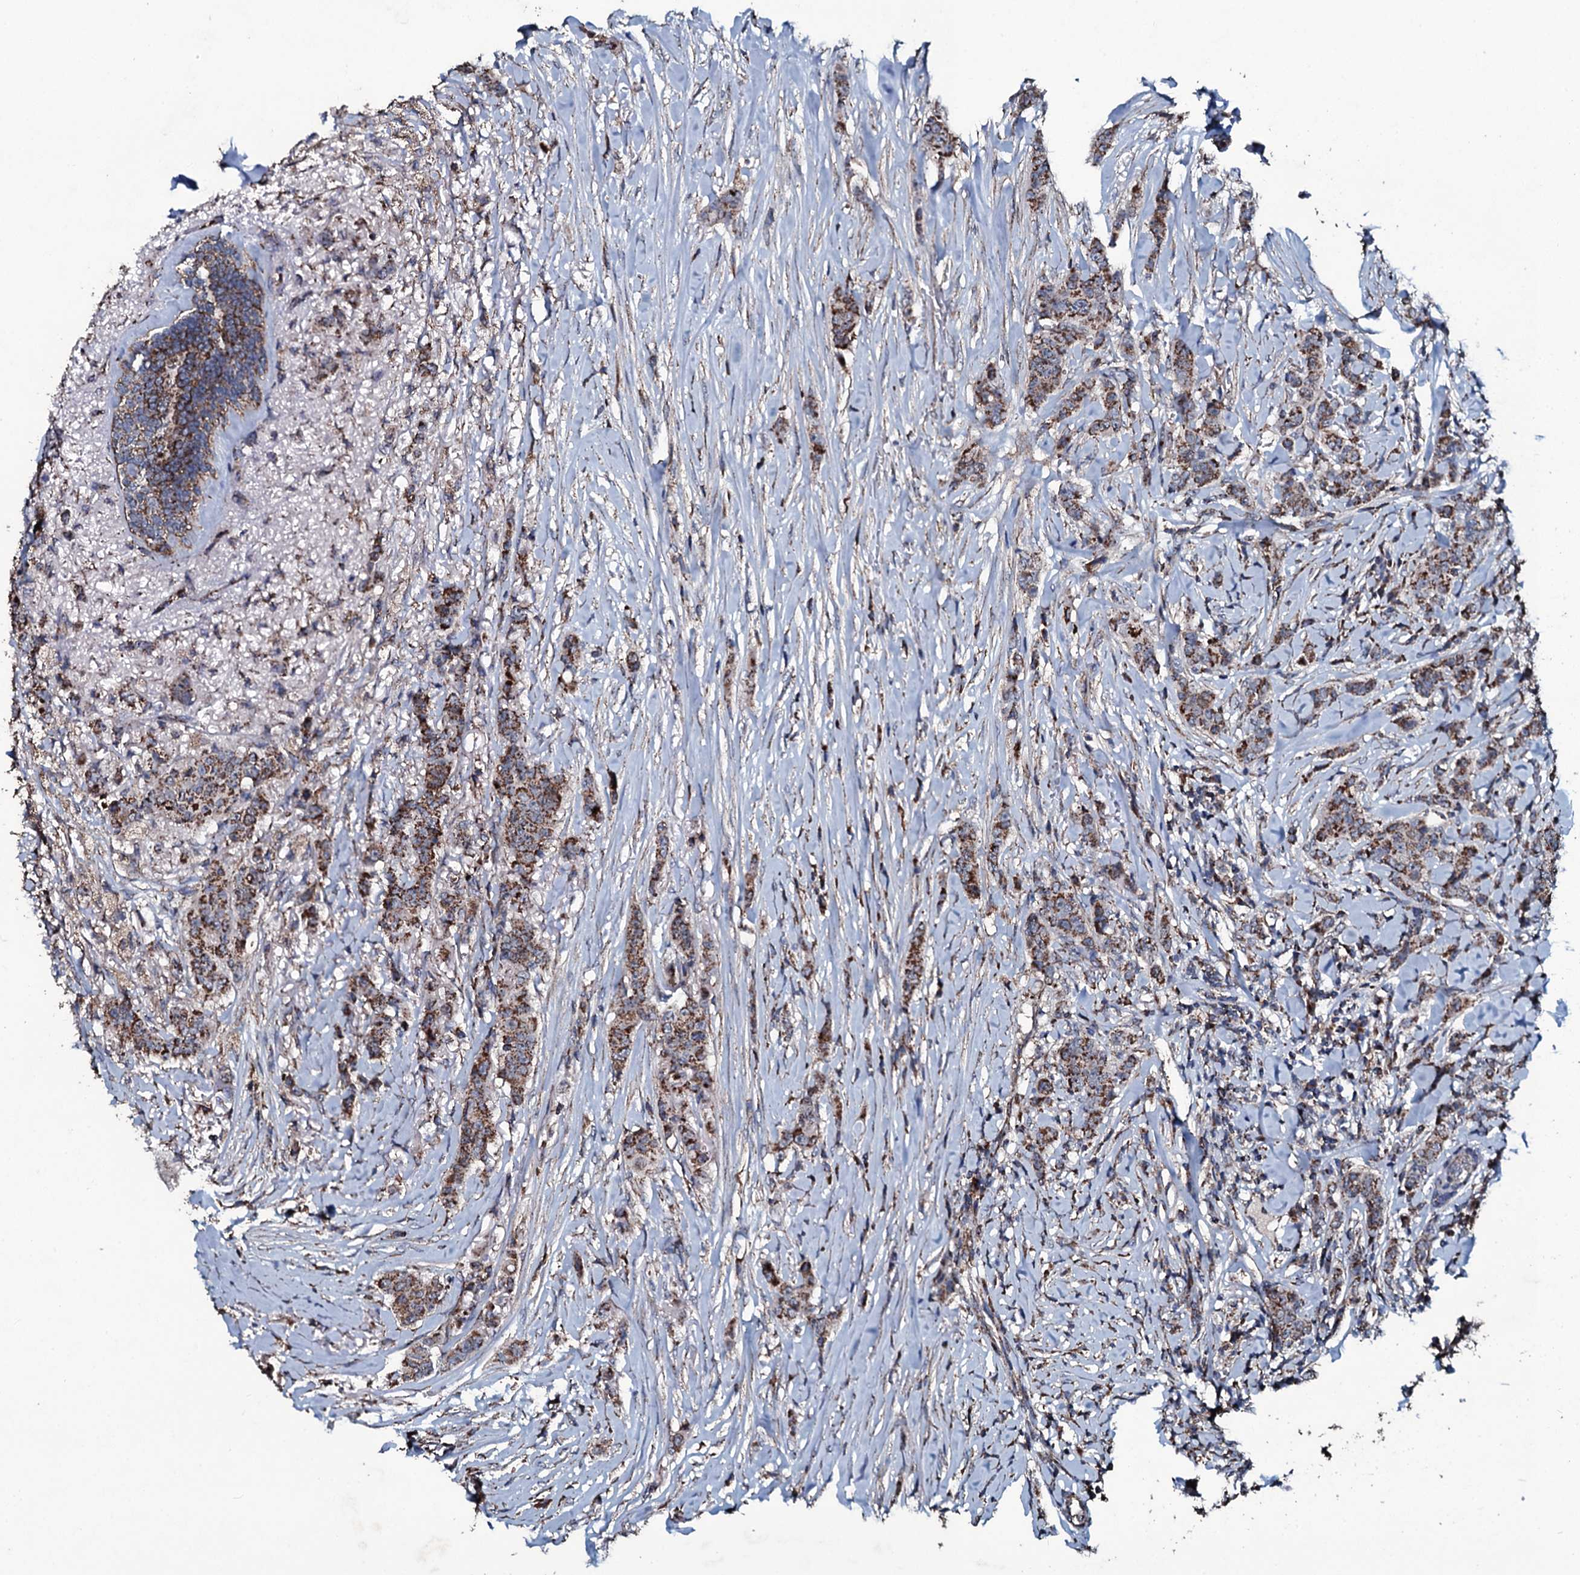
{"staining": {"intensity": "strong", "quantity": ">75%", "location": "cytoplasmic/membranous"}, "tissue": "breast cancer", "cell_type": "Tumor cells", "image_type": "cancer", "snomed": [{"axis": "morphology", "description": "Duct carcinoma"}, {"axis": "topography", "description": "Breast"}], "caption": "Protein expression analysis of breast cancer displays strong cytoplasmic/membranous expression in about >75% of tumor cells.", "gene": "DYNC2I2", "patient": {"sex": "female", "age": 40}}